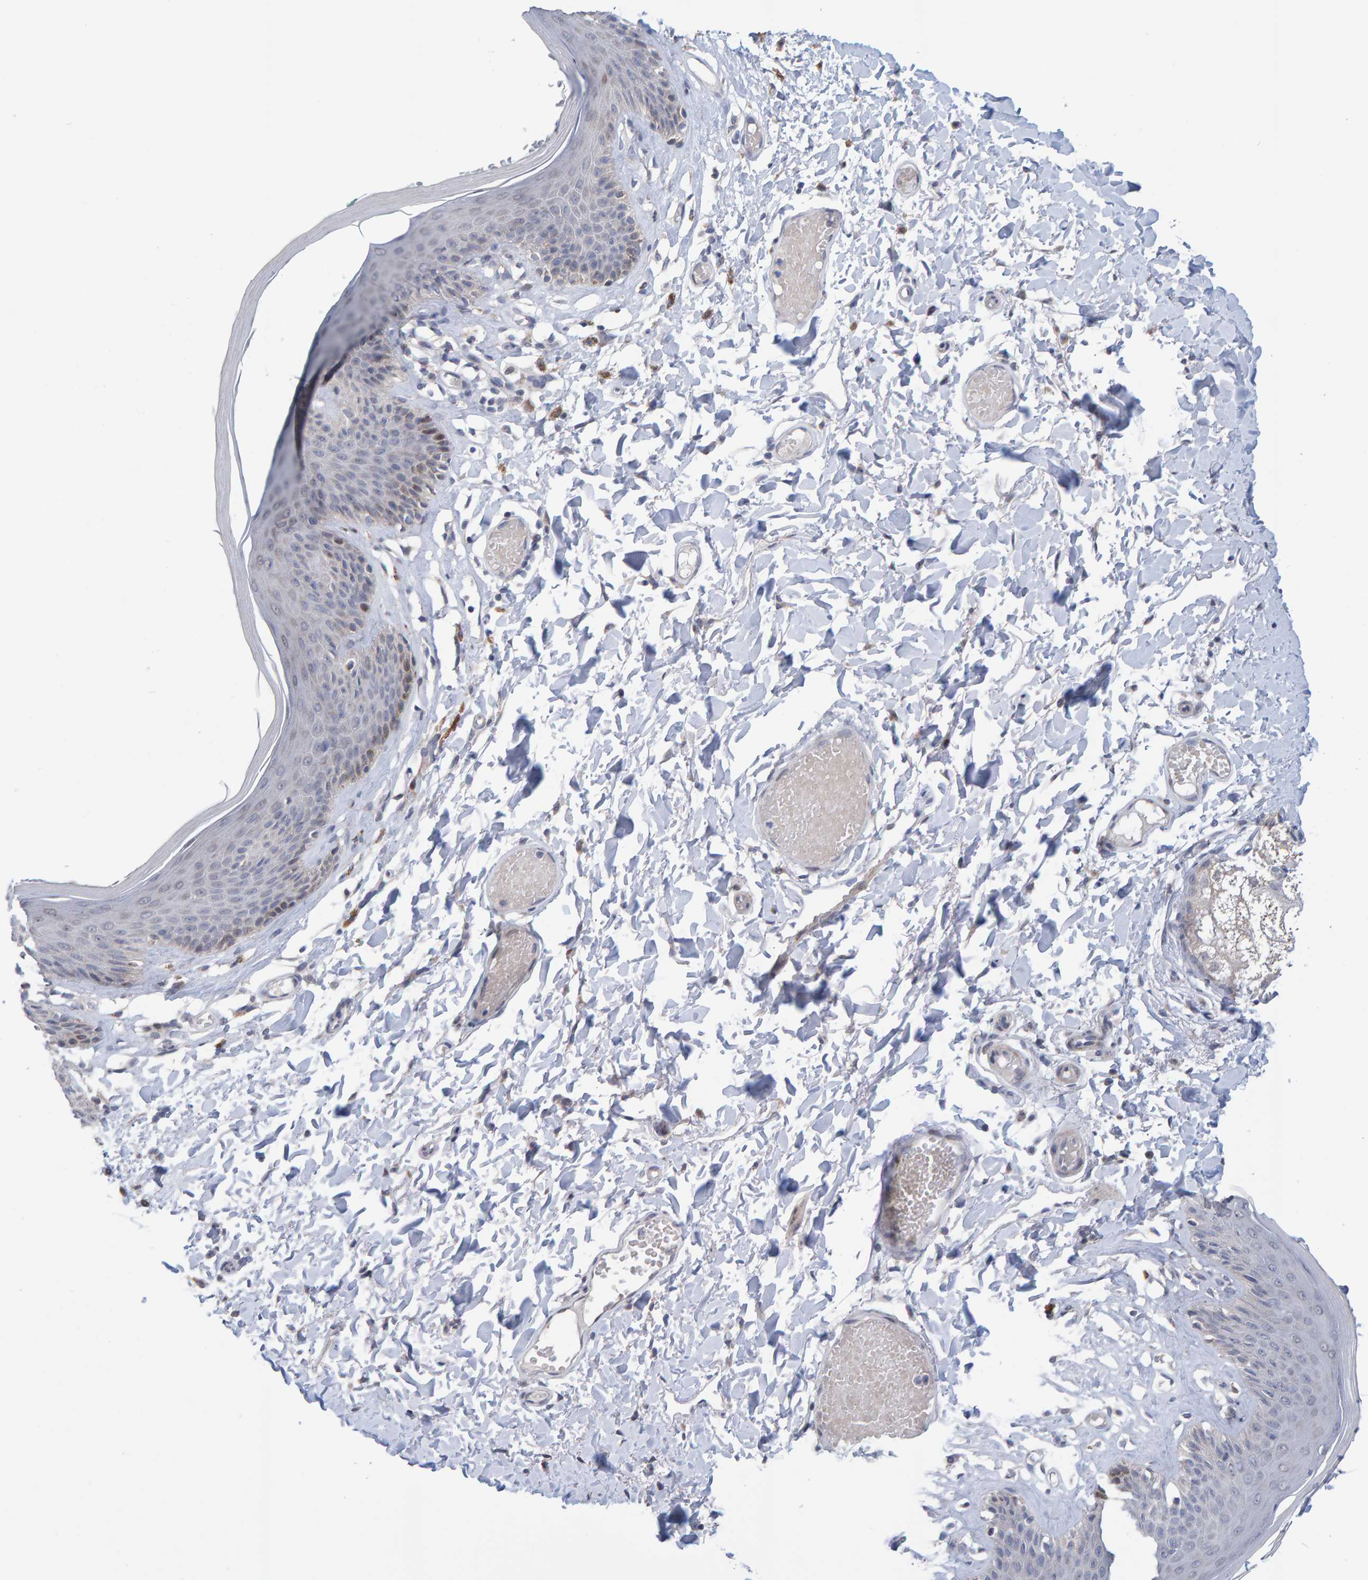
{"staining": {"intensity": "weak", "quantity": "25%-75%", "location": "cytoplasmic/membranous"}, "tissue": "skin", "cell_type": "Epidermal cells", "image_type": "normal", "snomed": [{"axis": "morphology", "description": "Normal tissue, NOS"}, {"axis": "topography", "description": "Vulva"}], "caption": "Immunohistochemistry histopathology image of benign human skin stained for a protein (brown), which shows low levels of weak cytoplasmic/membranous positivity in about 25%-75% of epidermal cells.", "gene": "USP43", "patient": {"sex": "female", "age": 73}}